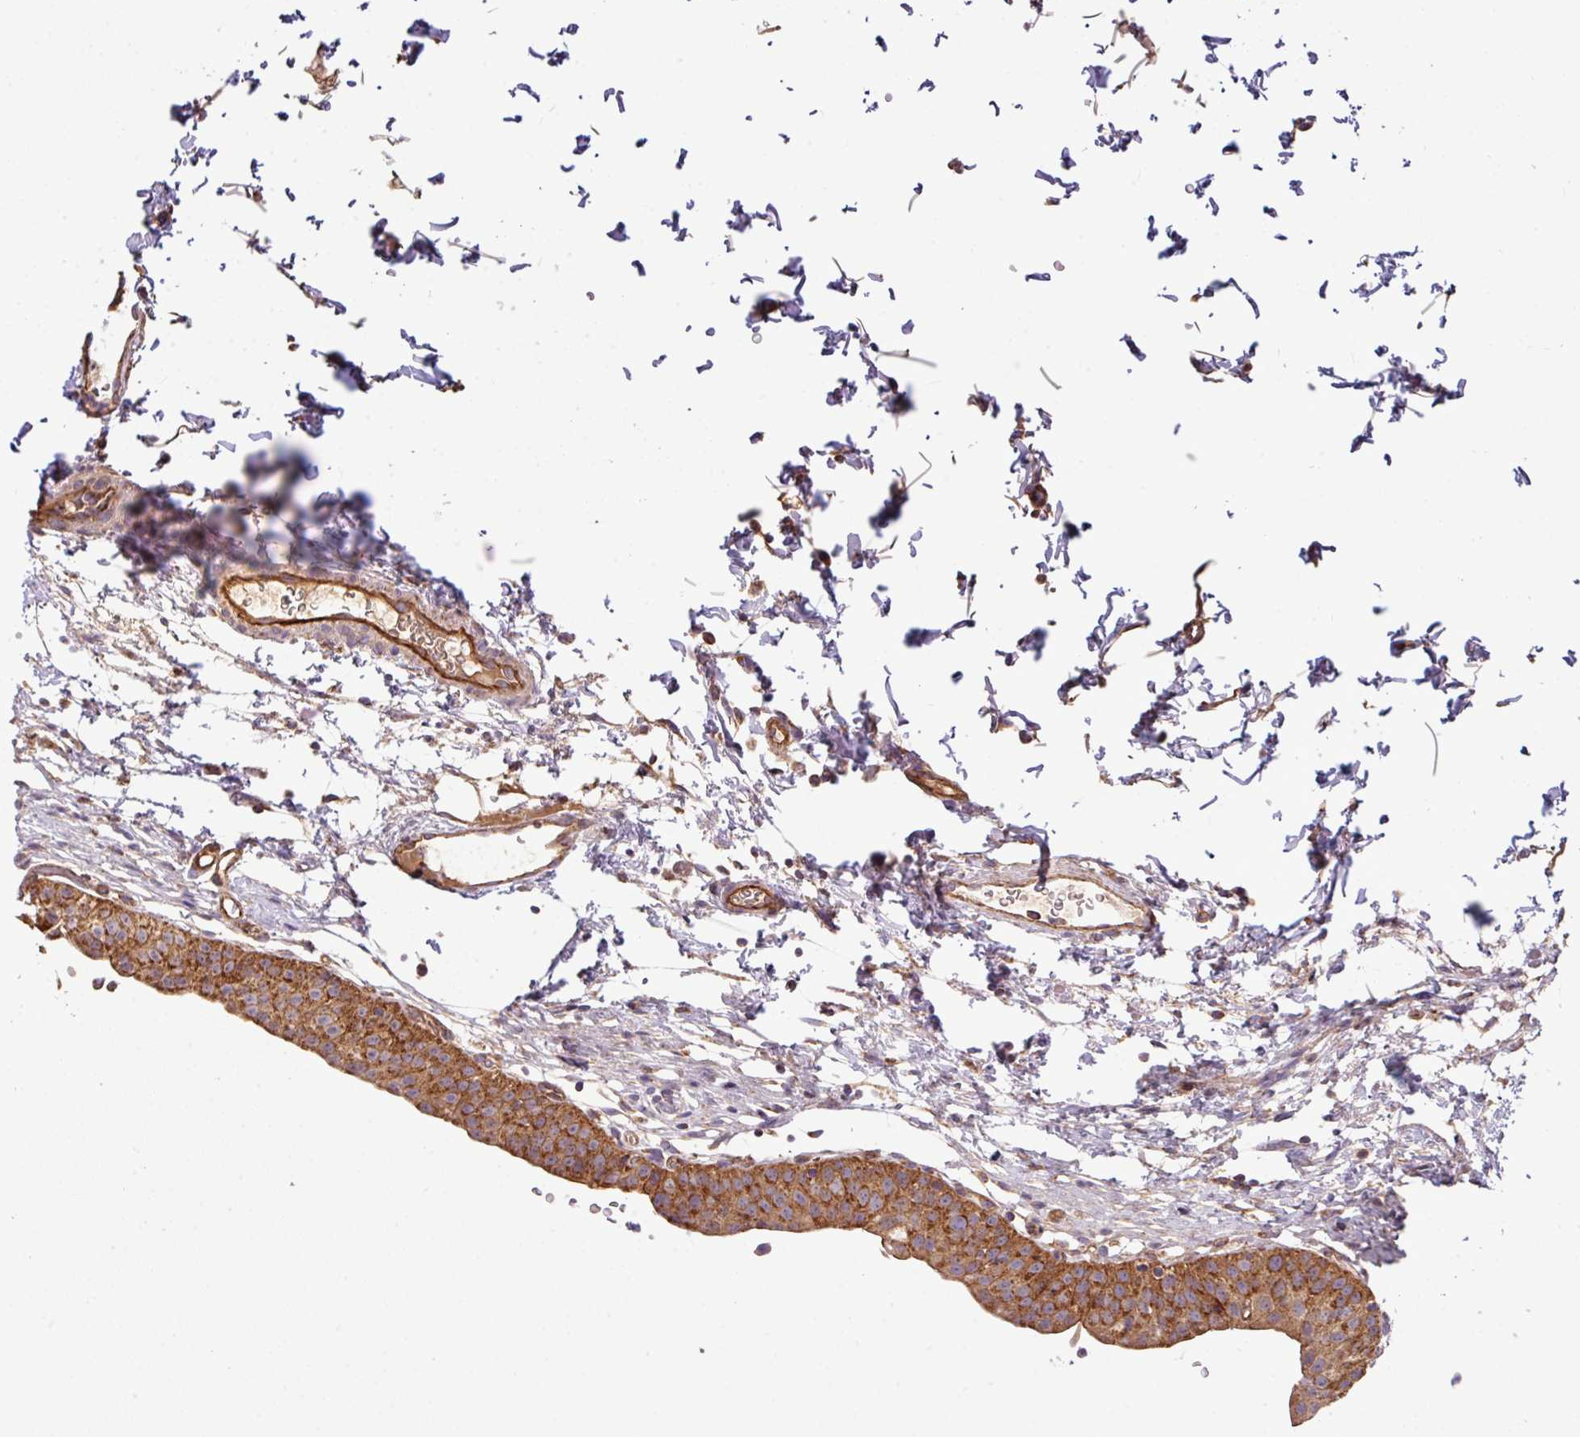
{"staining": {"intensity": "strong", "quantity": ">75%", "location": "cytoplasmic/membranous"}, "tissue": "urinary bladder", "cell_type": "Urothelial cells", "image_type": "normal", "snomed": [{"axis": "morphology", "description": "Normal tissue, NOS"}, {"axis": "topography", "description": "Urinary bladder"}, {"axis": "topography", "description": "Peripheral nerve tissue"}], "caption": "Brown immunohistochemical staining in benign urinary bladder exhibits strong cytoplasmic/membranous staining in about >75% of urothelial cells. The staining is performed using DAB (3,3'-diaminobenzidine) brown chromogen to label protein expression. The nuclei are counter-stained blue using hematoxylin.", "gene": "LRRC53", "patient": {"sex": "male", "age": 55}}